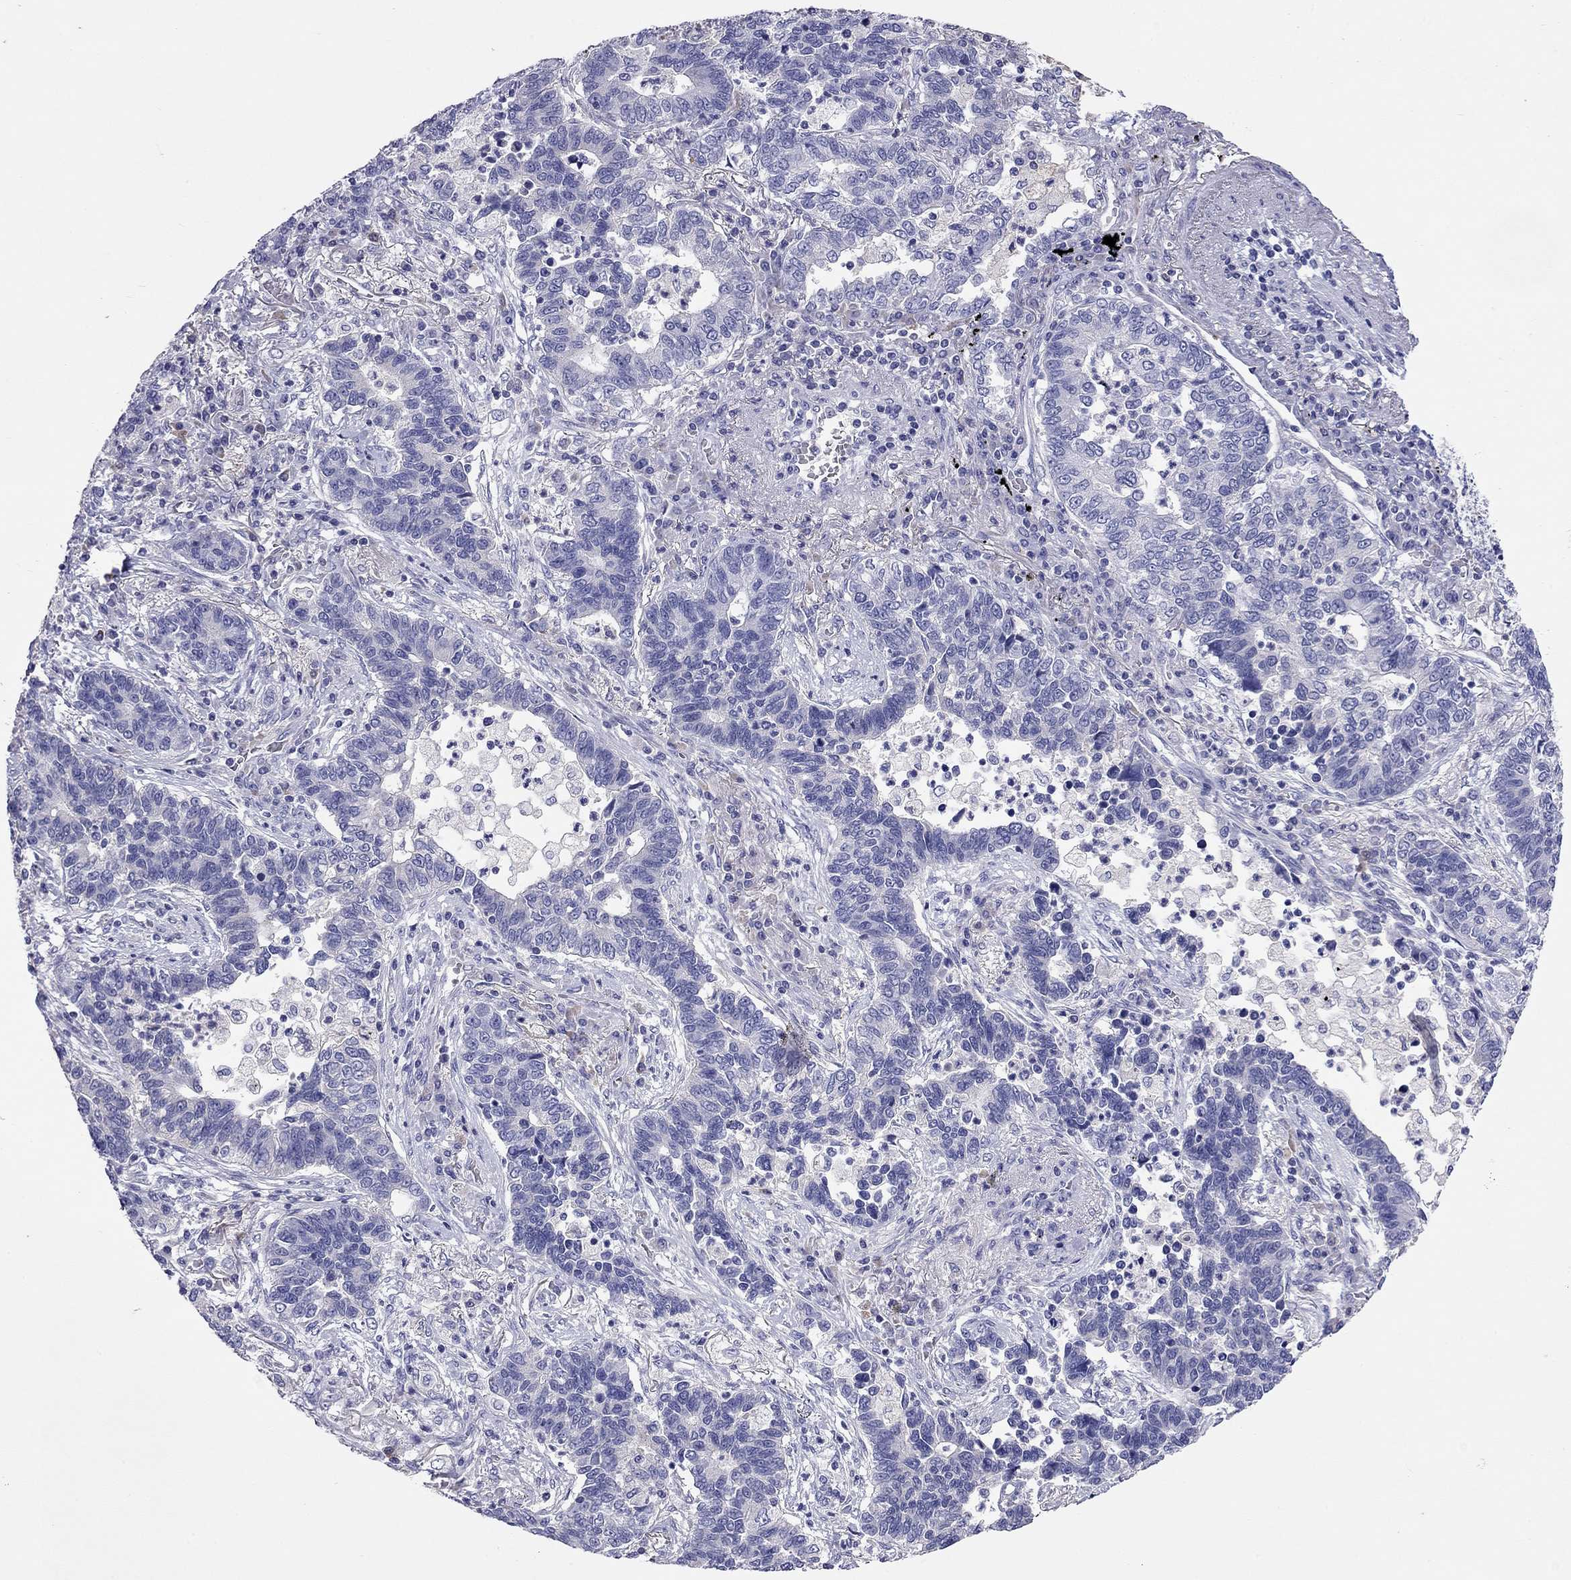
{"staining": {"intensity": "negative", "quantity": "none", "location": "none"}, "tissue": "lung cancer", "cell_type": "Tumor cells", "image_type": "cancer", "snomed": [{"axis": "morphology", "description": "Adenocarcinoma, NOS"}, {"axis": "topography", "description": "Lung"}], "caption": "High power microscopy image of an immunohistochemistry (IHC) micrograph of lung adenocarcinoma, revealing no significant positivity in tumor cells.", "gene": "CALHM1", "patient": {"sex": "female", "age": 57}}